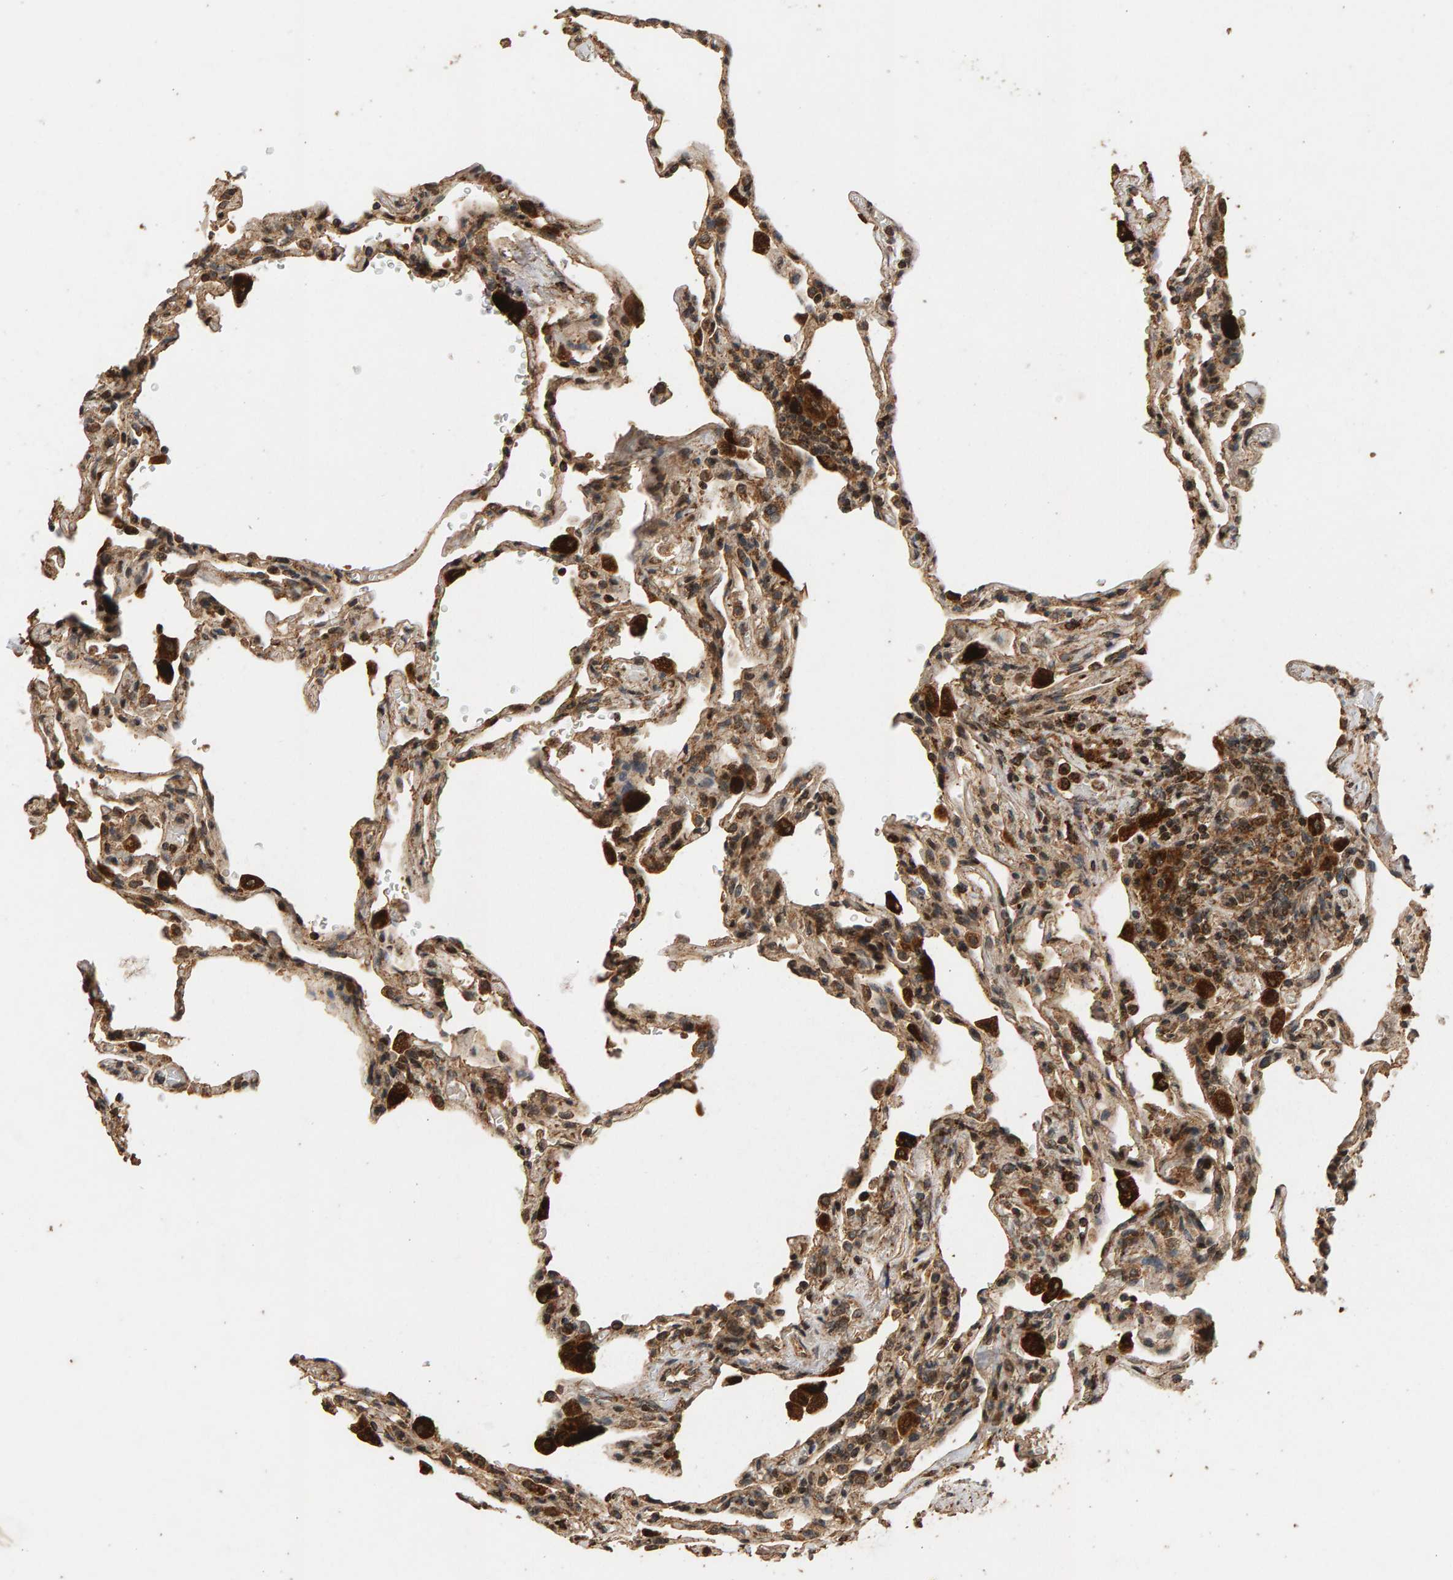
{"staining": {"intensity": "moderate", "quantity": ">75%", "location": "cytoplasmic/membranous"}, "tissue": "lung", "cell_type": "Alveolar cells", "image_type": "normal", "snomed": [{"axis": "morphology", "description": "Normal tissue, NOS"}, {"axis": "topography", "description": "Lung"}], "caption": "Protein expression by immunohistochemistry (IHC) demonstrates moderate cytoplasmic/membranous expression in about >75% of alveolar cells in benign lung. The staining was performed using DAB to visualize the protein expression in brown, while the nuclei were stained in blue with hematoxylin (Magnification: 20x).", "gene": "GSTK1", "patient": {"sex": "male", "age": 59}}